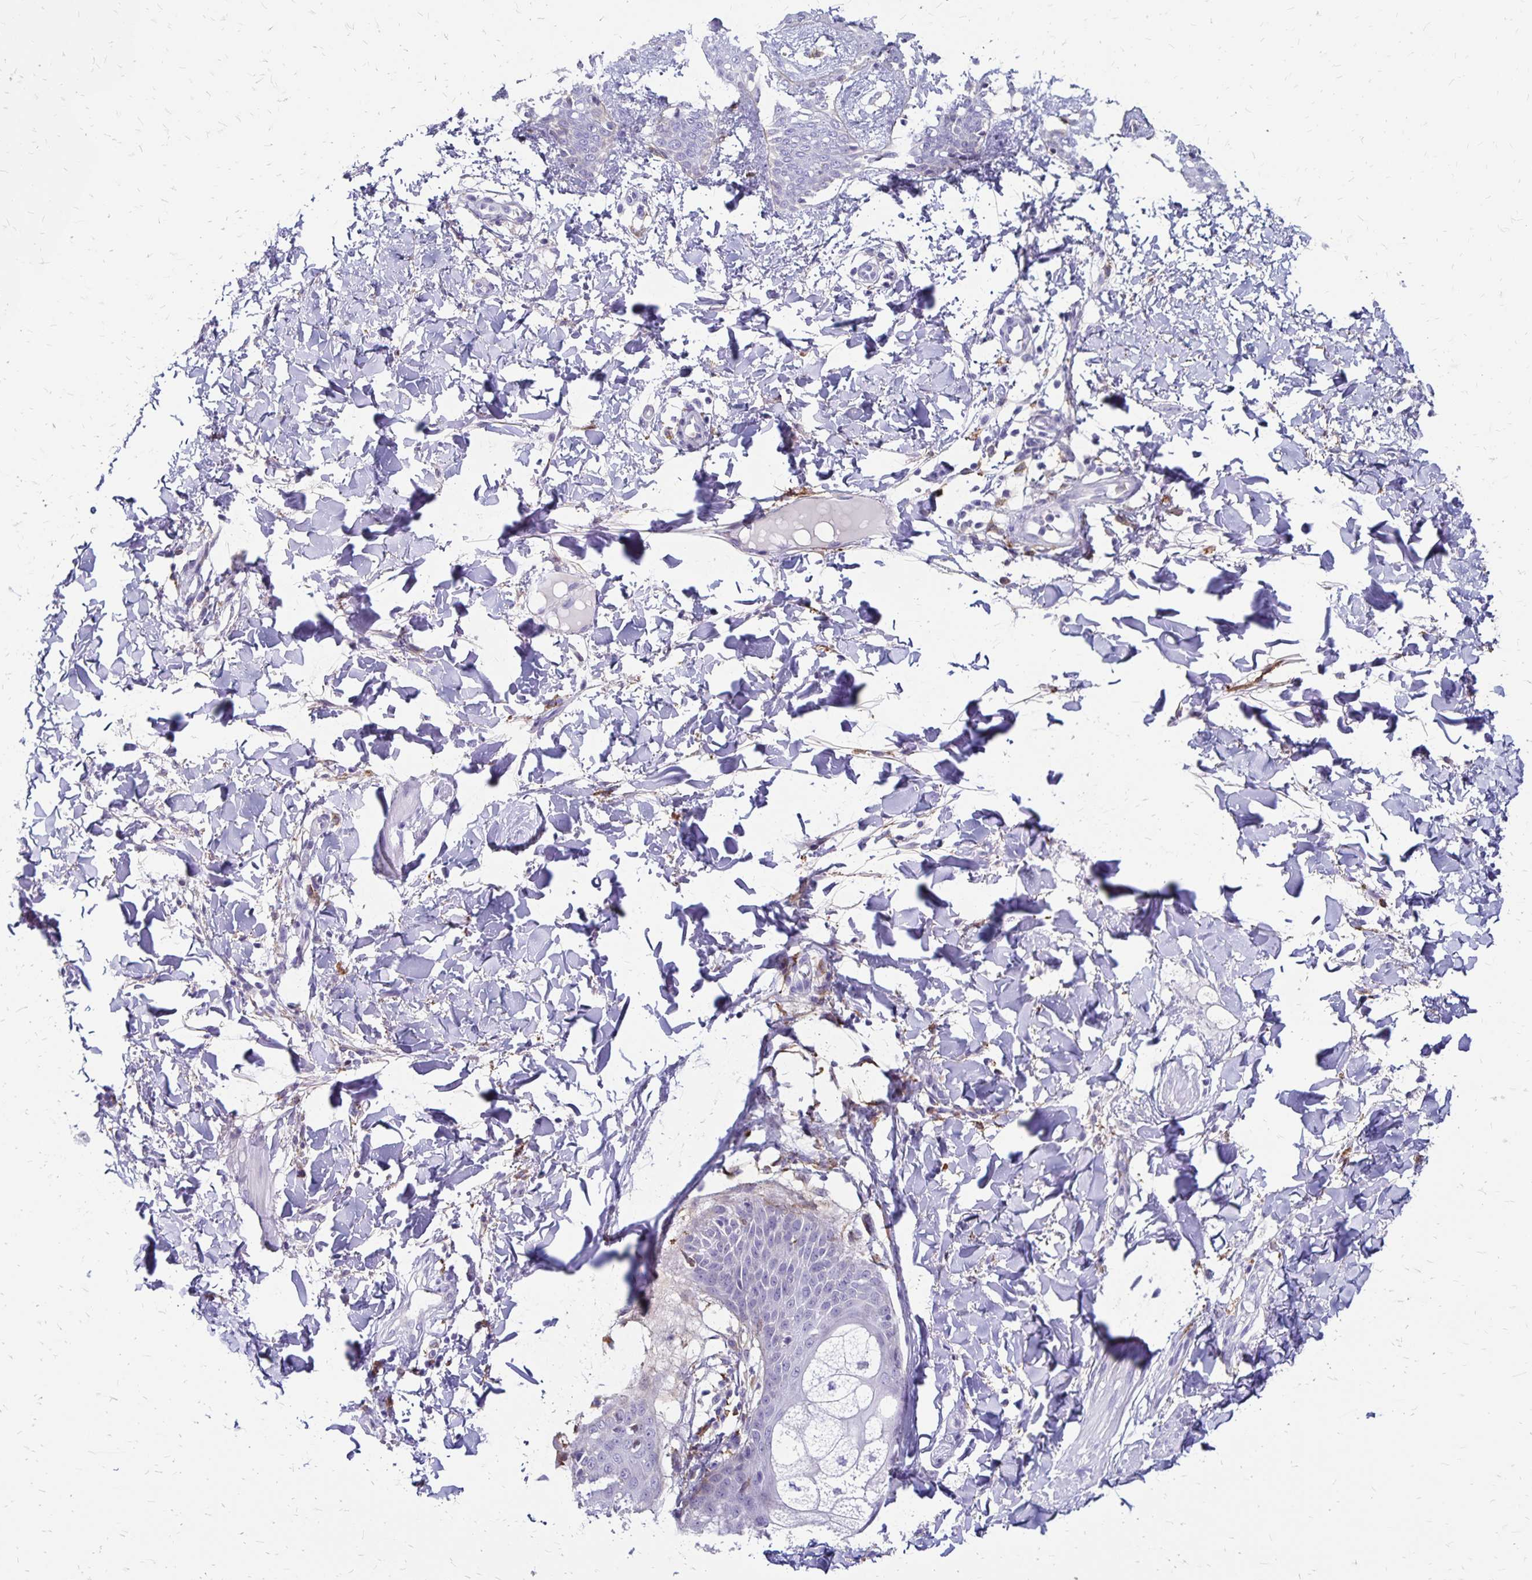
{"staining": {"intensity": "negative", "quantity": "none", "location": "none"}, "tissue": "skin", "cell_type": "Fibroblasts", "image_type": "normal", "snomed": [{"axis": "morphology", "description": "Normal tissue, NOS"}, {"axis": "topography", "description": "Skin"}], "caption": "Fibroblasts show no significant staining in unremarkable skin. Brightfield microscopy of immunohistochemistry stained with DAB (brown) and hematoxylin (blue), captured at high magnification.", "gene": "TNS3", "patient": {"sex": "male", "age": 16}}